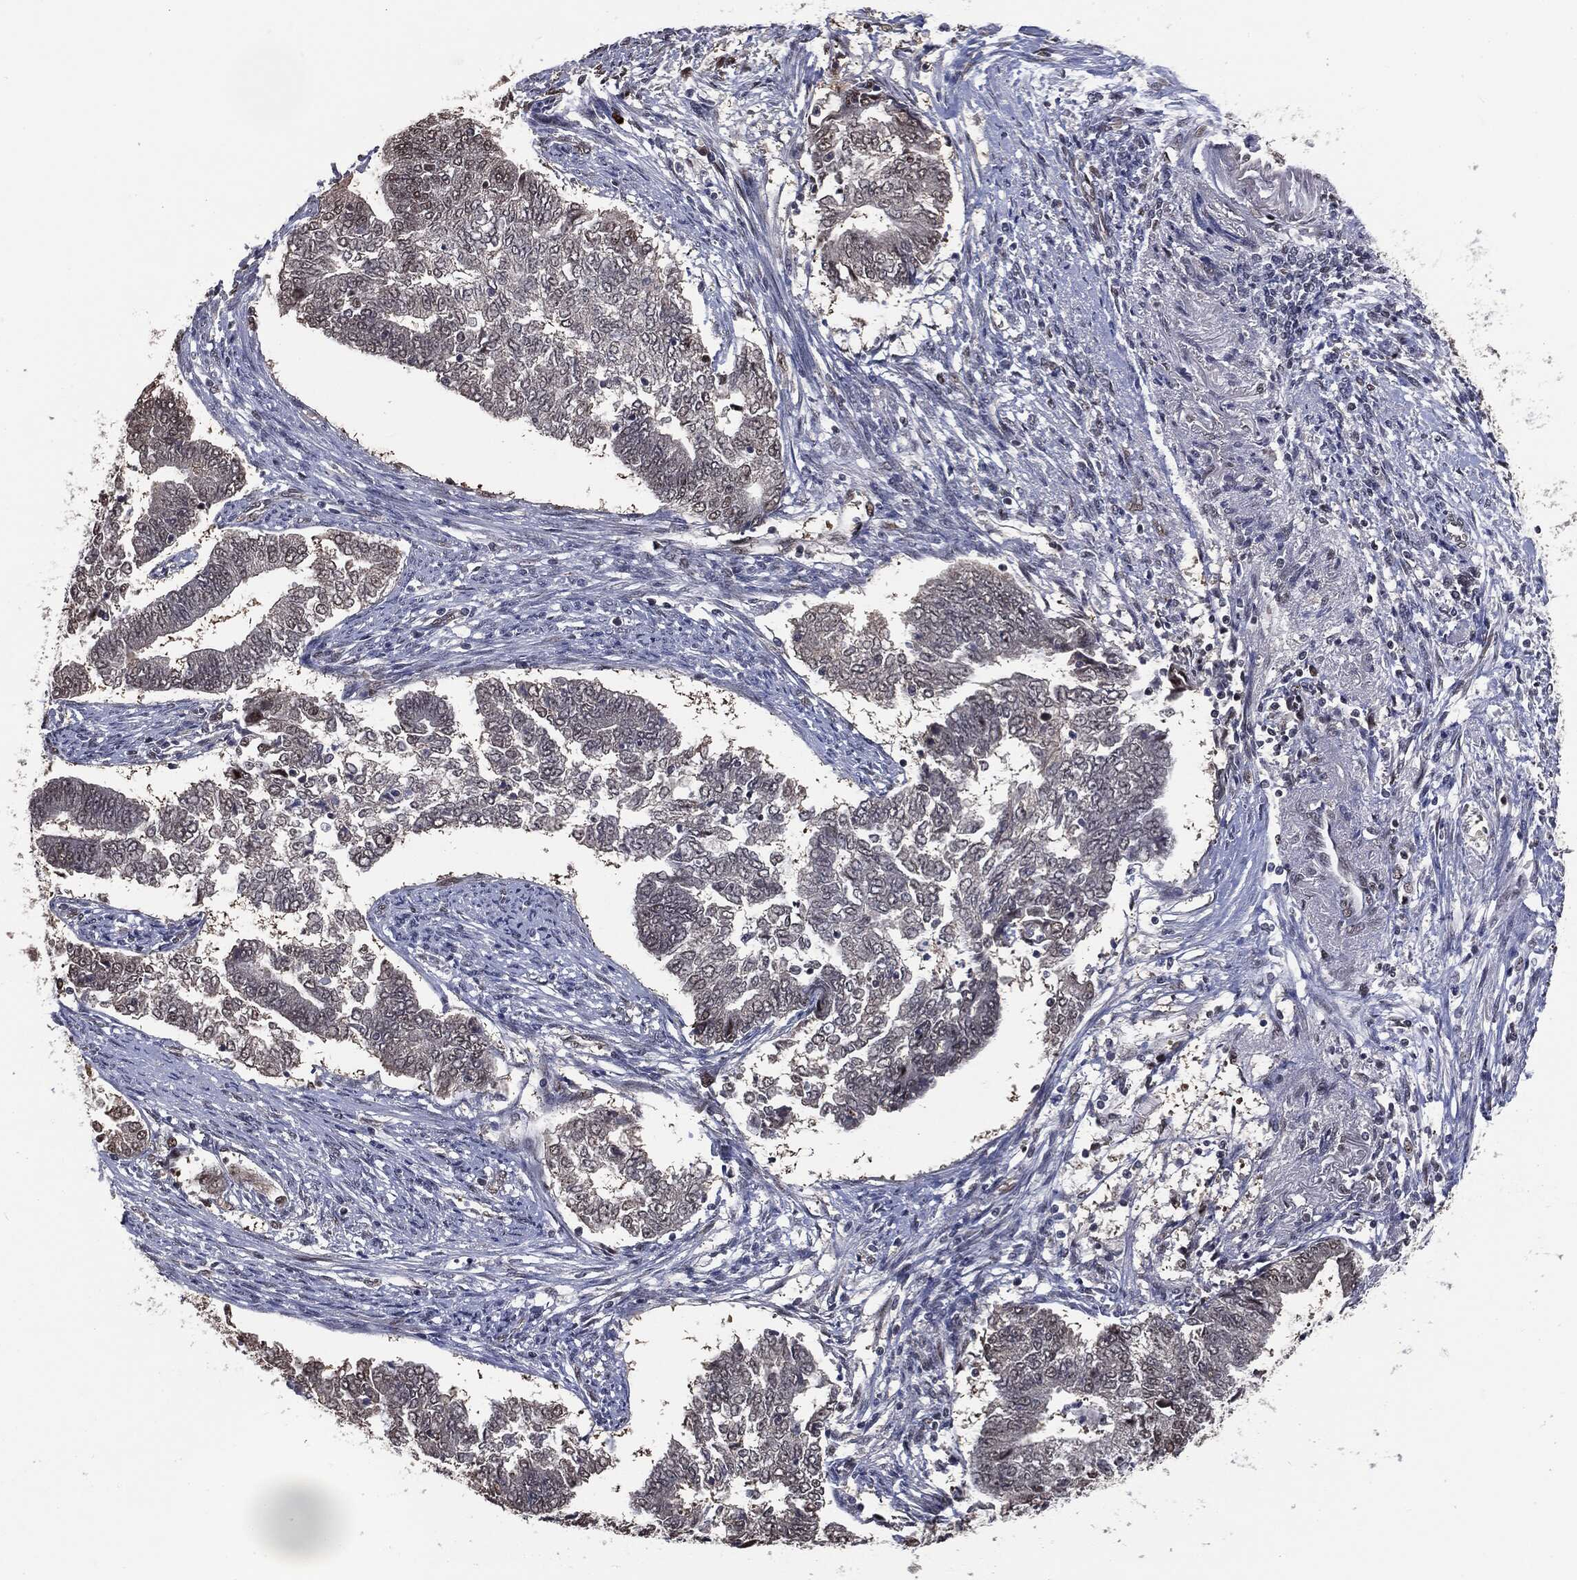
{"staining": {"intensity": "negative", "quantity": "none", "location": "none"}, "tissue": "endometrial cancer", "cell_type": "Tumor cells", "image_type": "cancer", "snomed": [{"axis": "morphology", "description": "Adenocarcinoma, NOS"}, {"axis": "topography", "description": "Endometrium"}], "caption": "Endometrial adenocarcinoma stained for a protein using immunohistochemistry shows no staining tumor cells.", "gene": "SHLD2", "patient": {"sex": "female", "age": 65}}